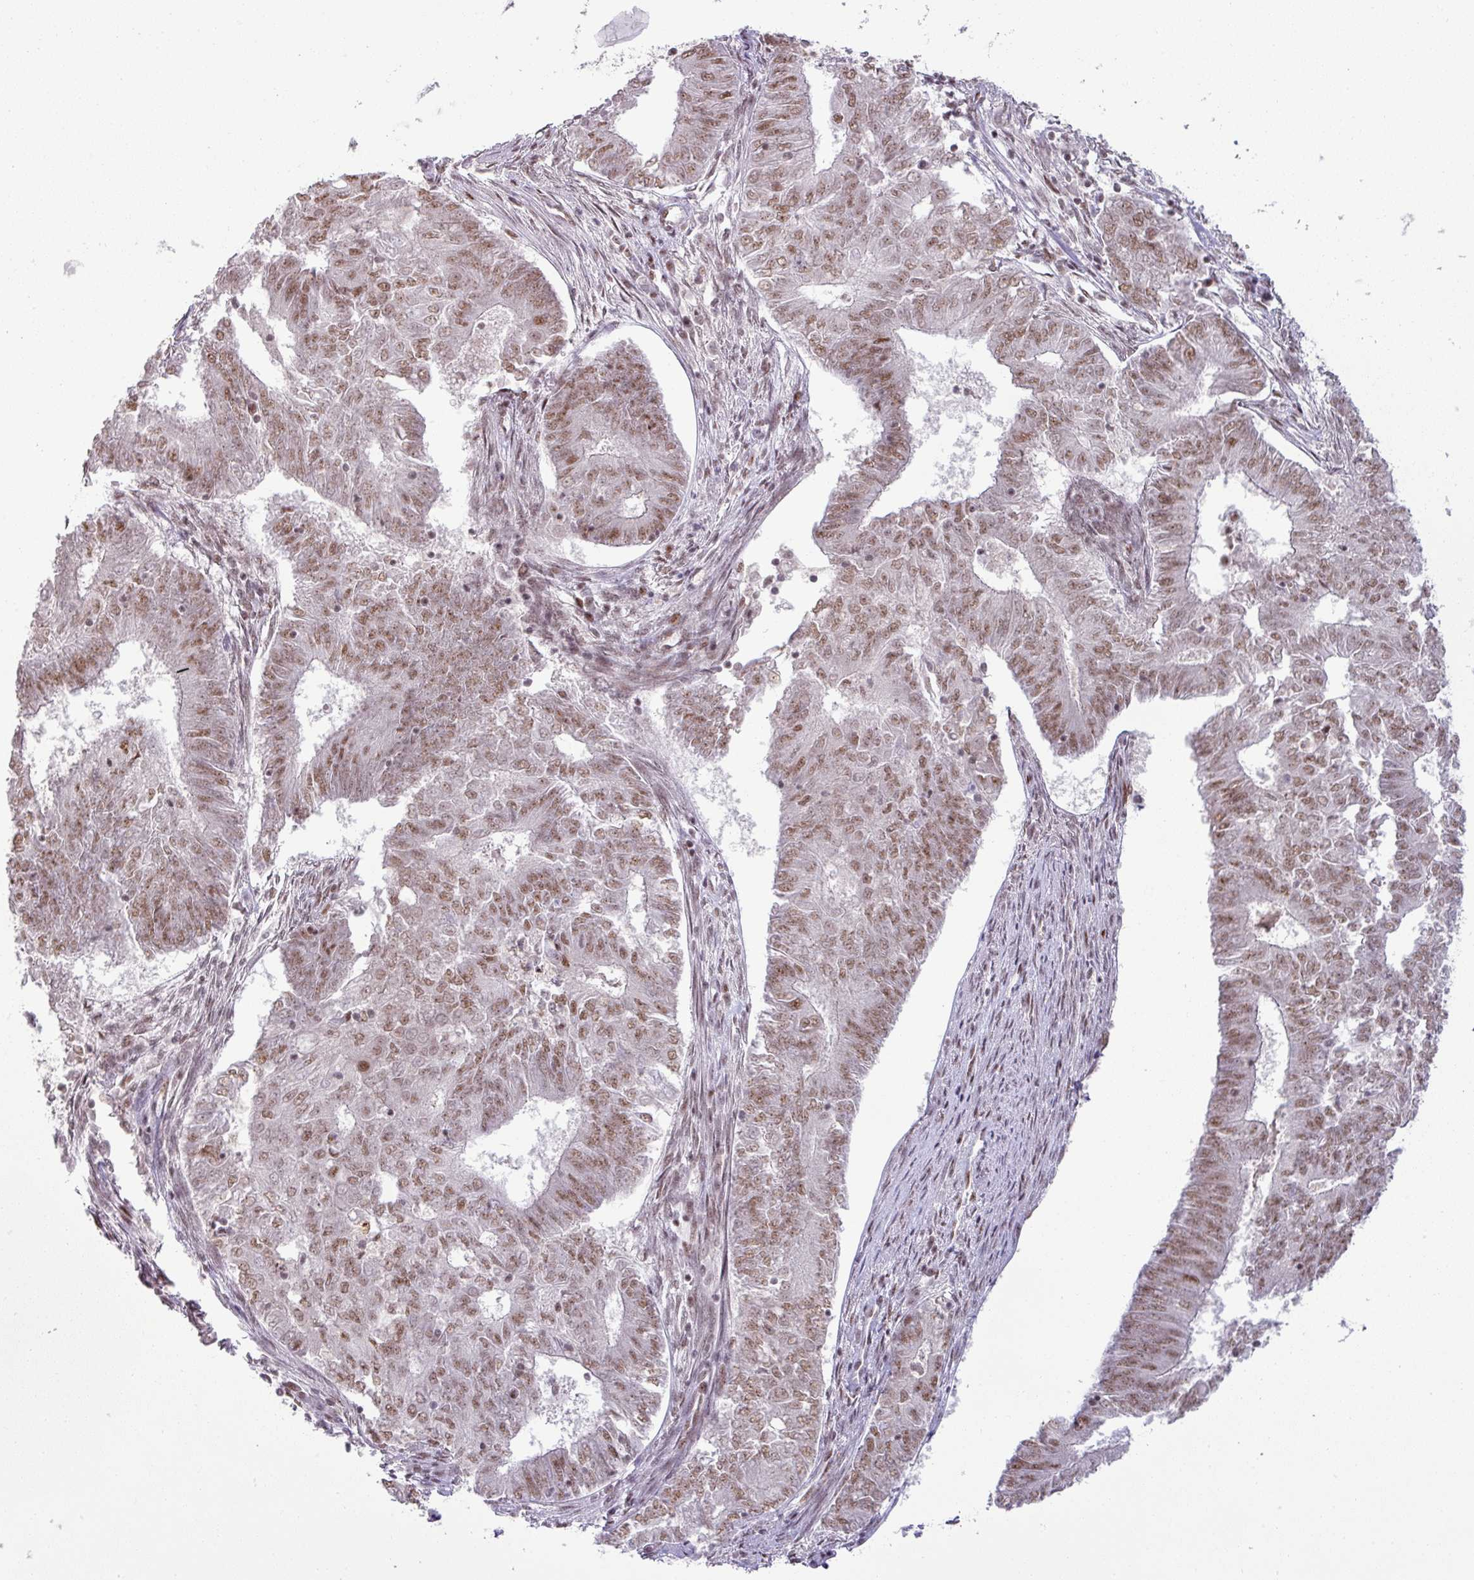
{"staining": {"intensity": "moderate", "quantity": ">75%", "location": "nuclear"}, "tissue": "endometrial cancer", "cell_type": "Tumor cells", "image_type": "cancer", "snomed": [{"axis": "morphology", "description": "Adenocarcinoma, NOS"}, {"axis": "topography", "description": "Endometrium"}], "caption": "Immunohistochemistry of human endometrial cancer (adenocarcinoma) displays medium levels of moderate nuclear positivity in about >75% of tumor cells.", "gene": "PTPN20", "patient": {"sex": "female", "age": 62}}